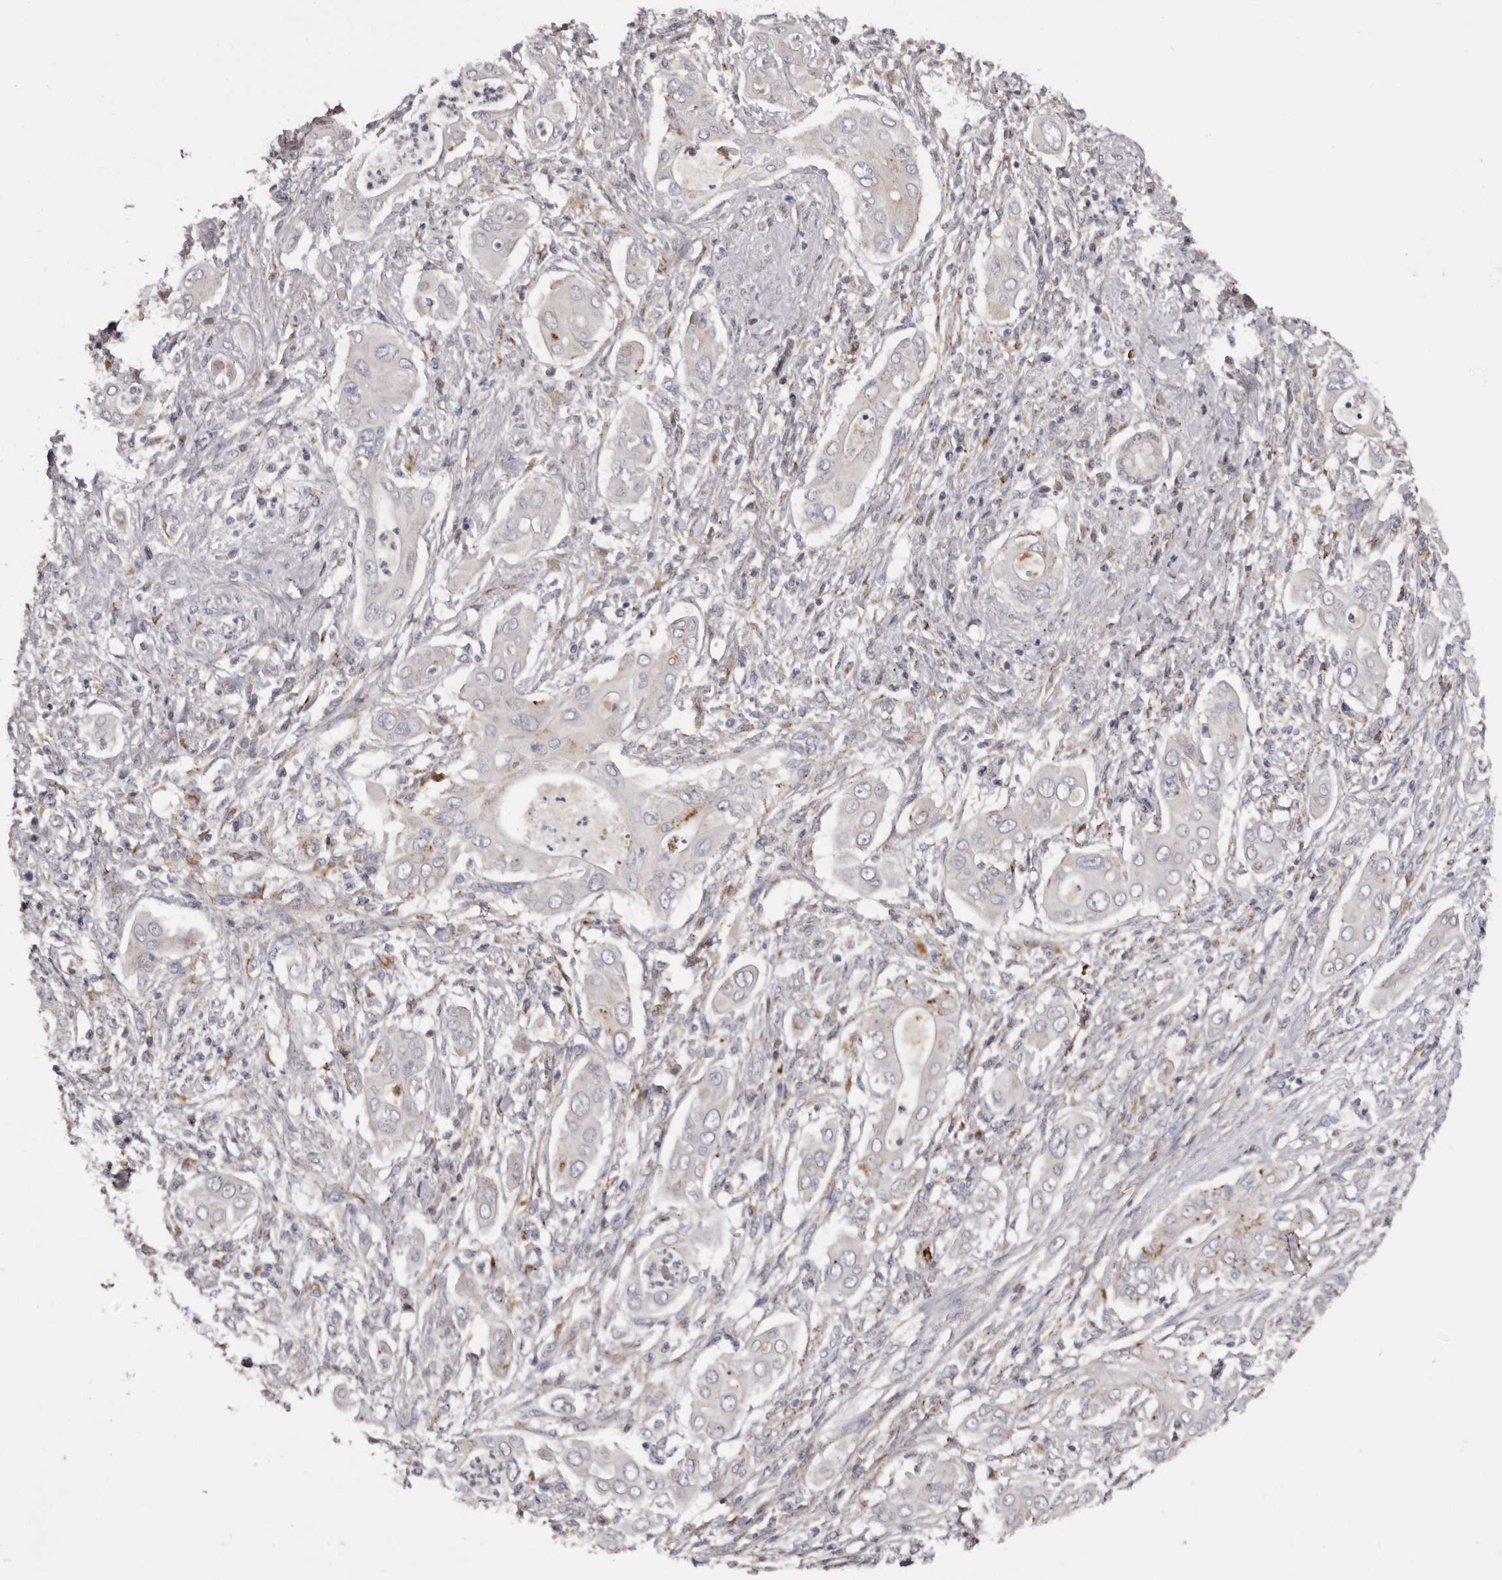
{"staining": {"intensity": "negative", "quantity": "none", "location": "none"}, "tissue": "pancreatic cancer", "cell_type": "Tumor cells", "image_type": "cancer", "snomed": [{"axis": "morphology", "description": "Adenocarcinoma, NOS"}, {"axis": "topography", "description": "Pancreas"}], "caption": "A micrograph of pancreatic cancer (adenocarcinoma) stained for a protein displays no brown staining in tumor cells.", "gene": "DAP", "patient": {"sex": "male", "age": 58}}